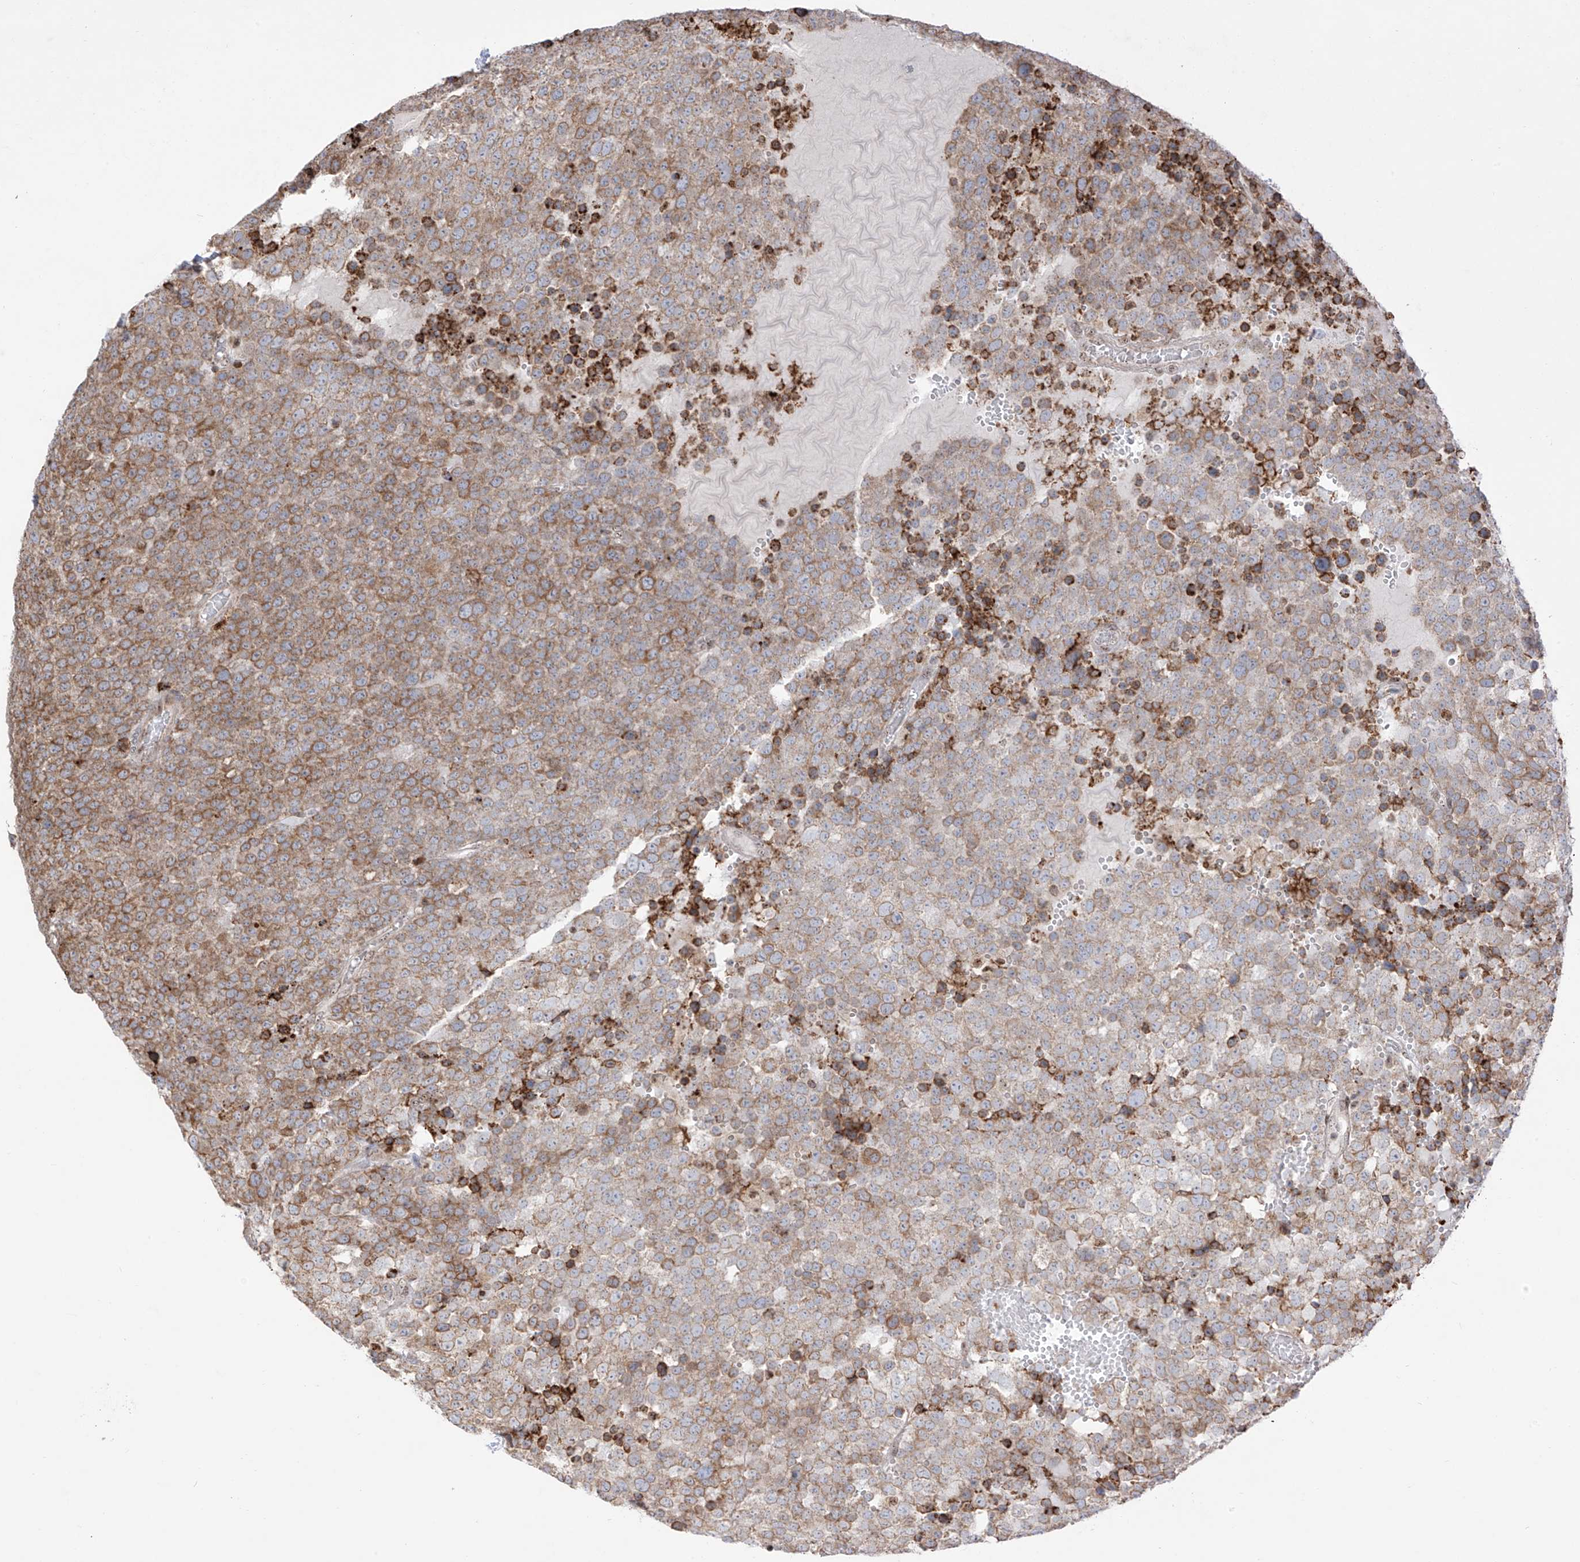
{"staining": {"intensity": "moderate", "quantity": ">75%", "location": "cytoplasmic/membranous"}, "tissue": "testis cancer", "cell_type": "Tumor cells", "image_type": "cancer", "snomed": [{"axis": "morphology", "description": "Seminoma, NOS"}, {"axis": "topography", "description": "Testis"}], "caption": "A high-resolution micrograph shows immunohistochemistry staining of testis seminoma, which demonstrates moderate cytoplasmic/membranous expression in about >75% of tumor cells.", "gene": "ZBTB8A", "patient": {"sex": "male", "age": 71}}